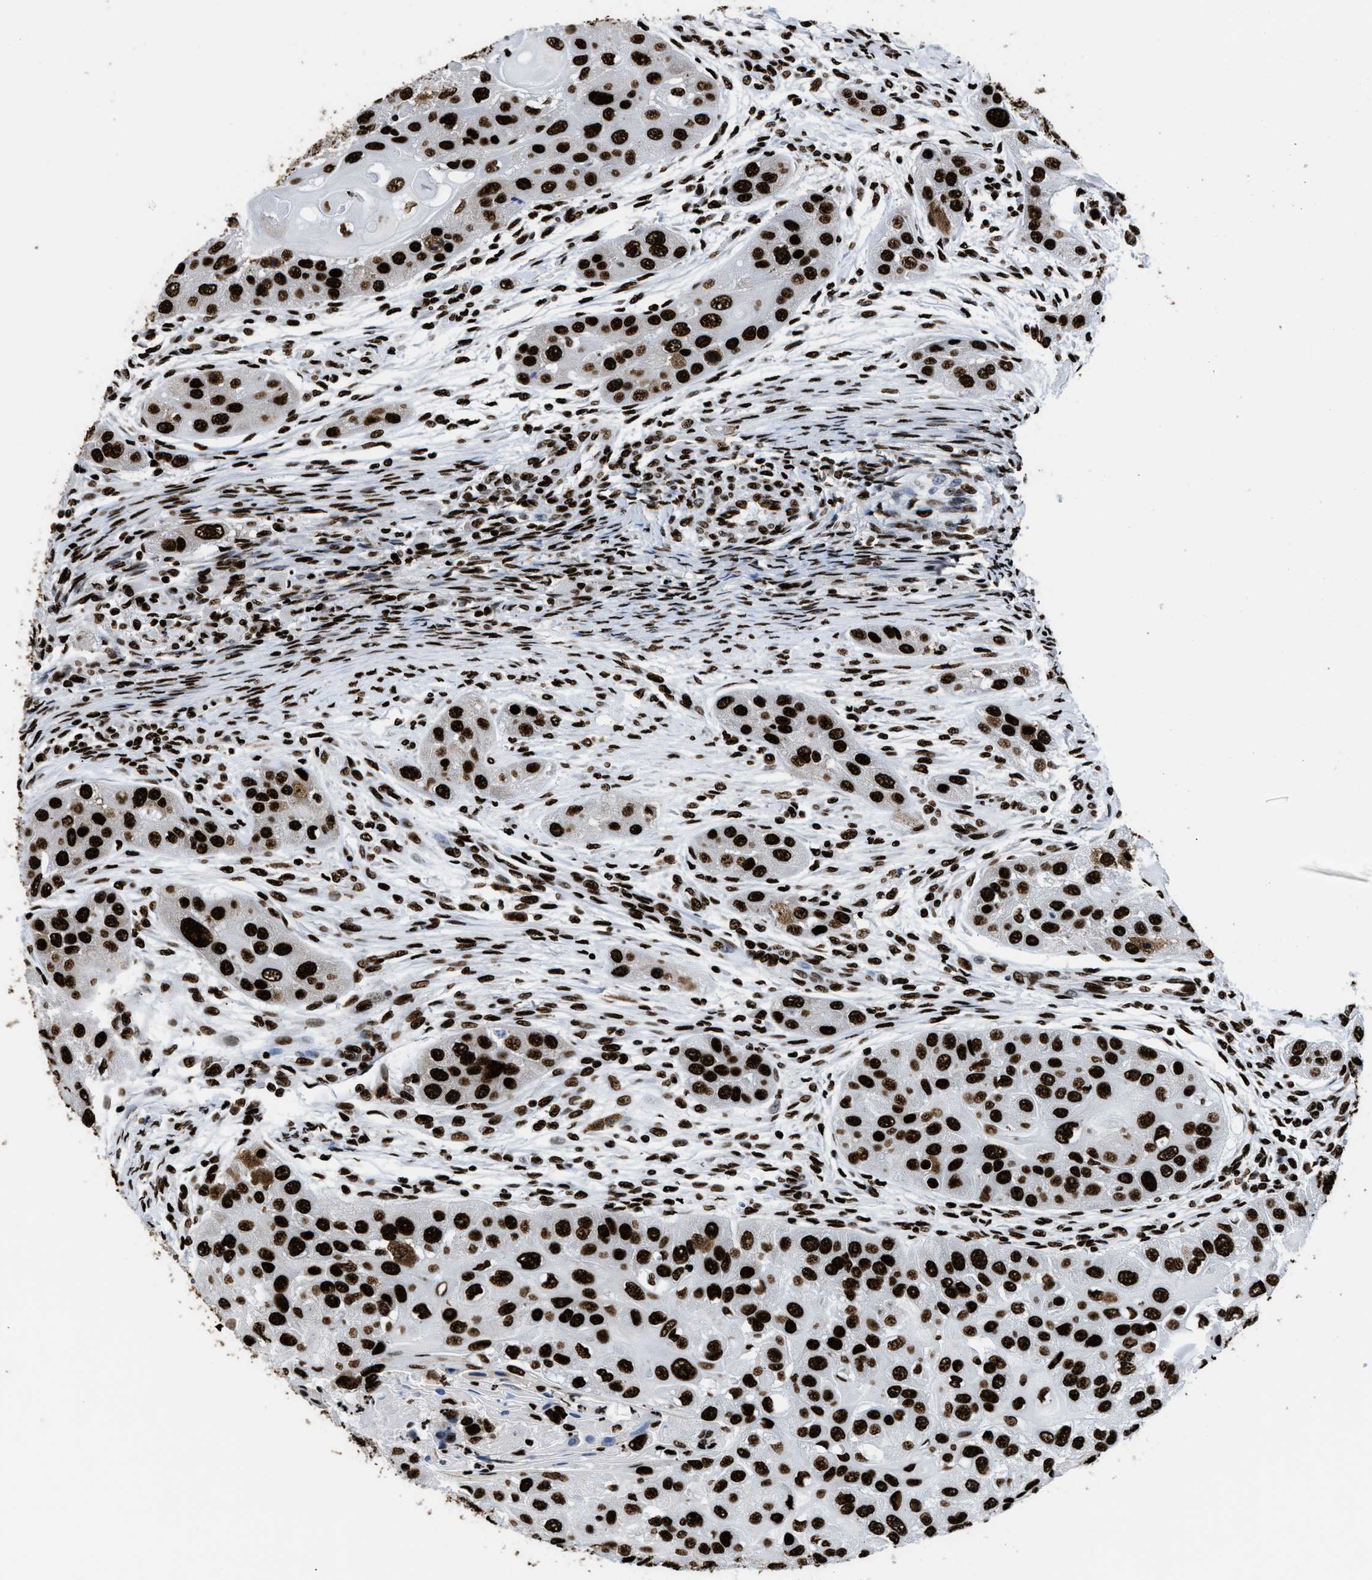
{"staining": {"intensity": "strong", "quantity": ">75%", "location": "nuclear"}, "tissue": "head and neck cancer", "cell_type": "Tumor cells", "image_type": "cancer", "snomed": [{"axis": "morphology", "description": "Normal tissue, NOS"}, {"axis": "morphology", "description": "Squamous cell carcinoma, NOS"}, {"axis": "topography", "description": "Skeletal muscle"}, {"axis": "topography", "description": "Head-Neck"}], "caption": "Head and neck cancer (squamous cell carcinoma) stained for a protein shows strong nuclear positivity in tumor cells.", "gene": "HNRNPM", "patient": {"sex": "male", "age": 51}}